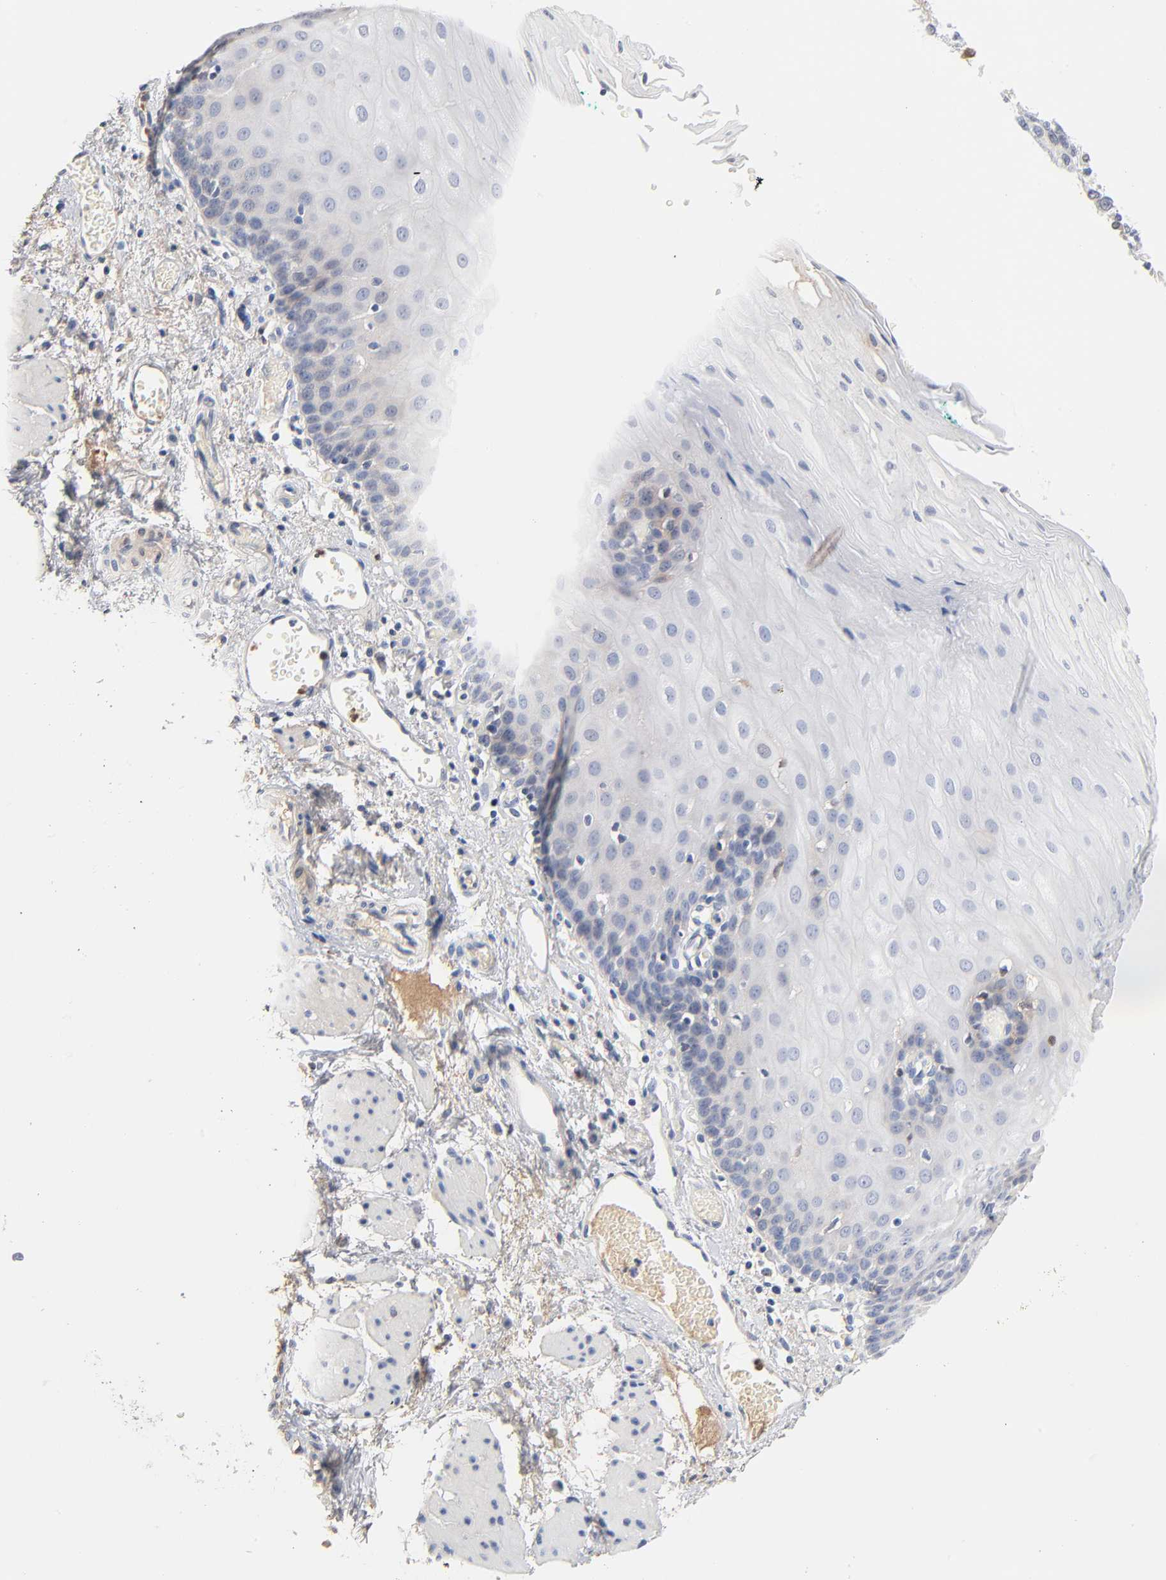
{"staining": {"intensity": "negative", "quantity": "none", "location": "none"}, "tissue": "esophagus", "cell_type": "Squamous epithelial cells", "image_type": "normal", "snomed": [{"axis": "morphology", "description": "Normal tissue, NOS"}, {"axis": "topography", "description": "Esophagus"}], "caption": "Immunohistochemical staining of unremarkable esophagus exhibits no significant staining in squamous epithelial cells.", "gene": "SERPINA4", "patient": {"sex": "male", "age": 69}}